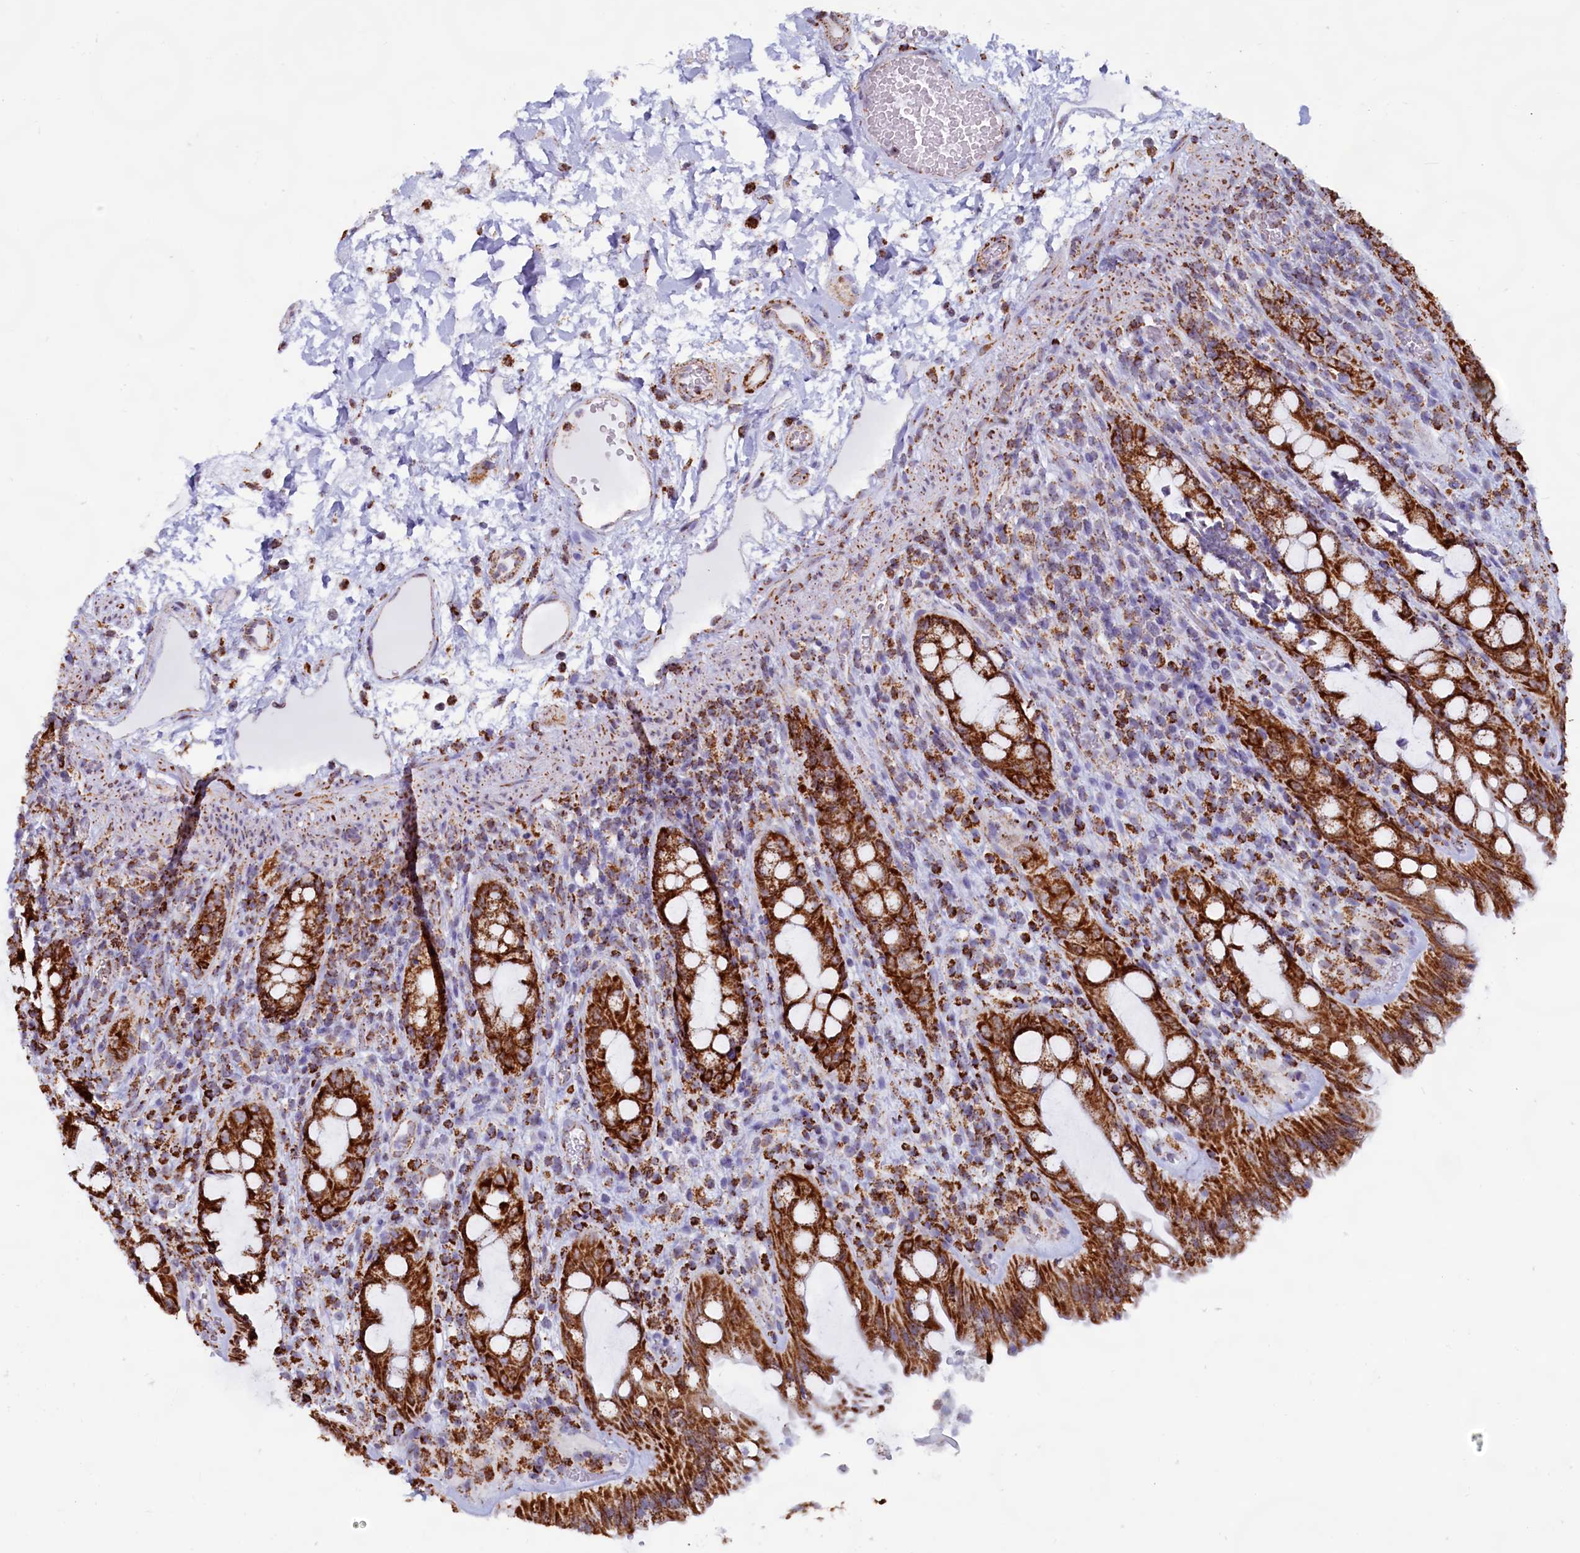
{"staining": {"intensity": "strong", "quantity": ">75%", "location": "cytoplasmic/membranous"}, "tissue": "rectum", "cell_type": "Glandular cells", "image_type": "normal", "snomed": [{"axis": "morphology", "description": "Normal tissue, NOS"}, {"axis": "topography", "description": "Rectum"}], "caption": "This is an image of immunohistochemistry staining of unremarkable rectum, which shows strong positivity in the cytoplasmic/membranous of glandular cells.", "gene": "C1D", "patient": {"sex": "female", "age": 57}}